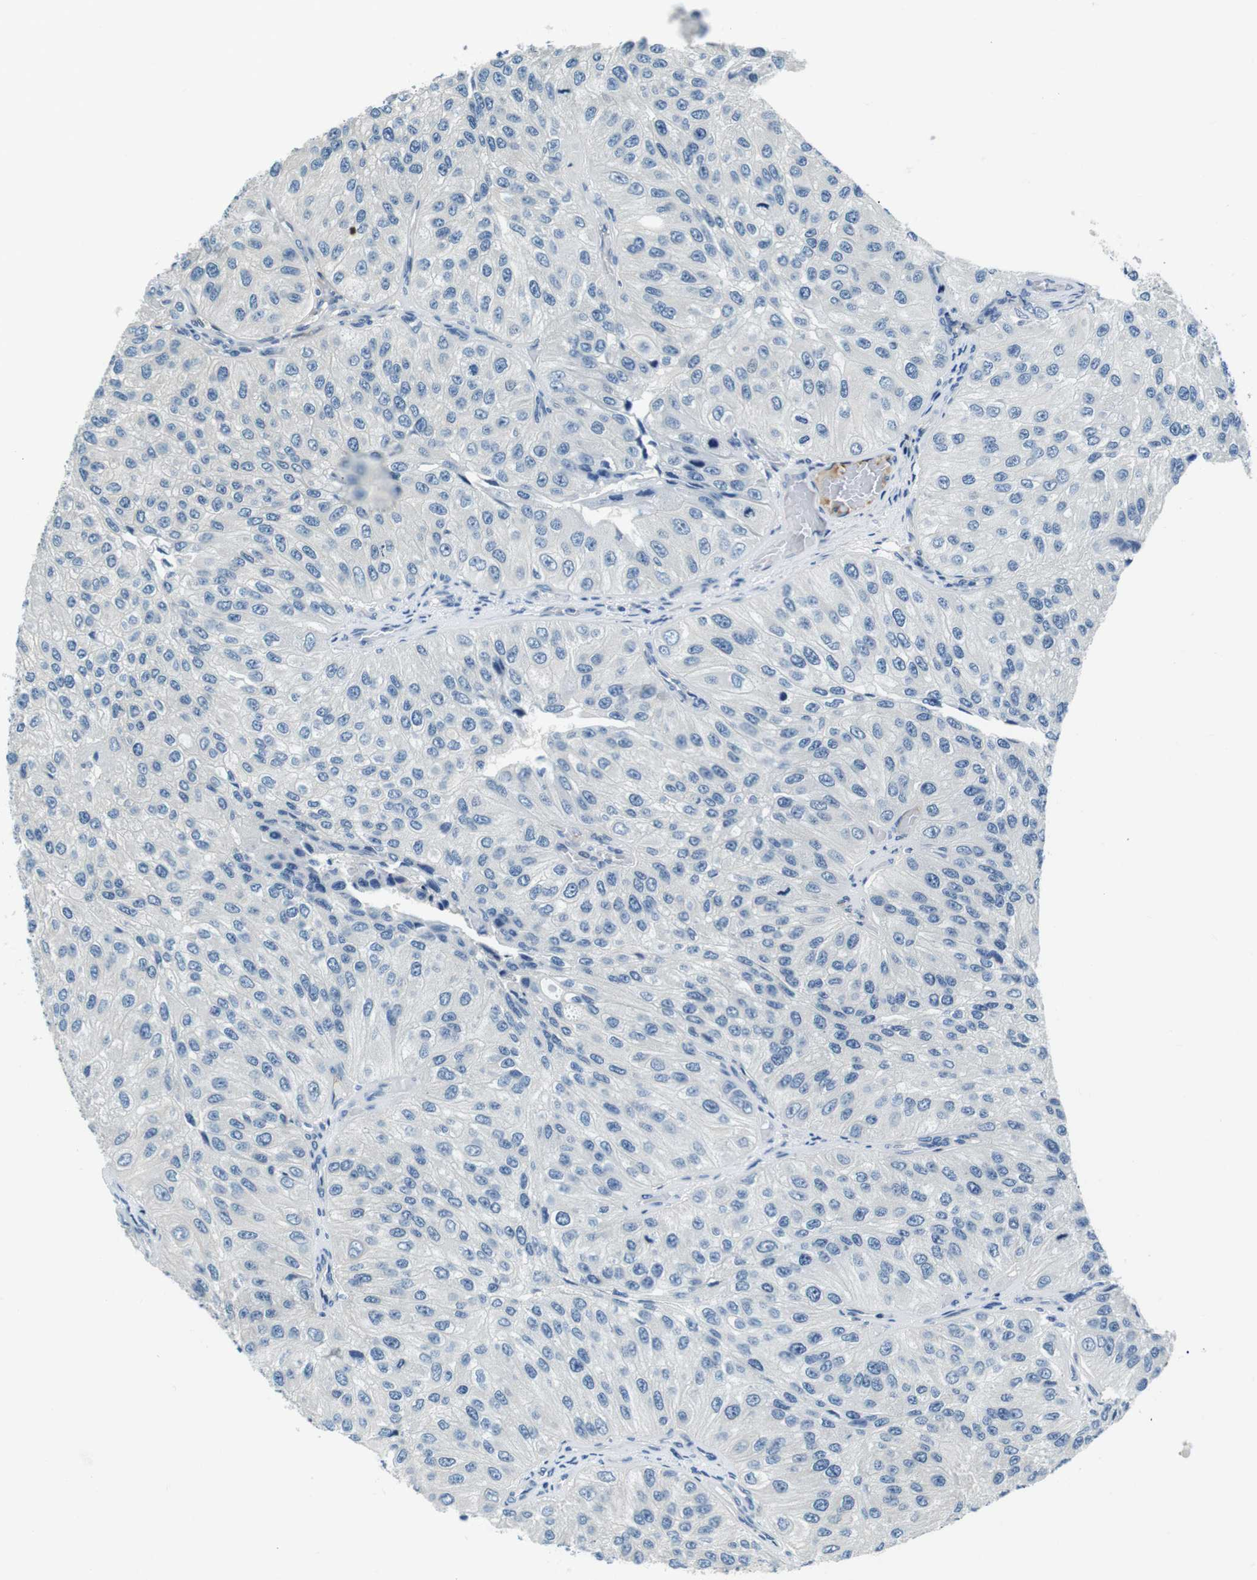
{"staining": {"intensity": "negative", "quantity": "none", "location": "none"}, "tissue": "urothelial cancer", "cell_type": "Tumor cells", "image_type": "cancer", "snomed": [{"axis": "morphology", "description": "Urothelial carcinoma, High grade"}, {"axis": "topography", "description": "Kidney"}, {"axis": "topography", "description": "Urinary bladder"}], "caption": "The IHC photomicrograph has no significant positivity in tumor cells of urothelial carcinoma (high-grade) tissue.", "gene": "KCNJ5", "patient": {"sex": "male", "age": 77}}